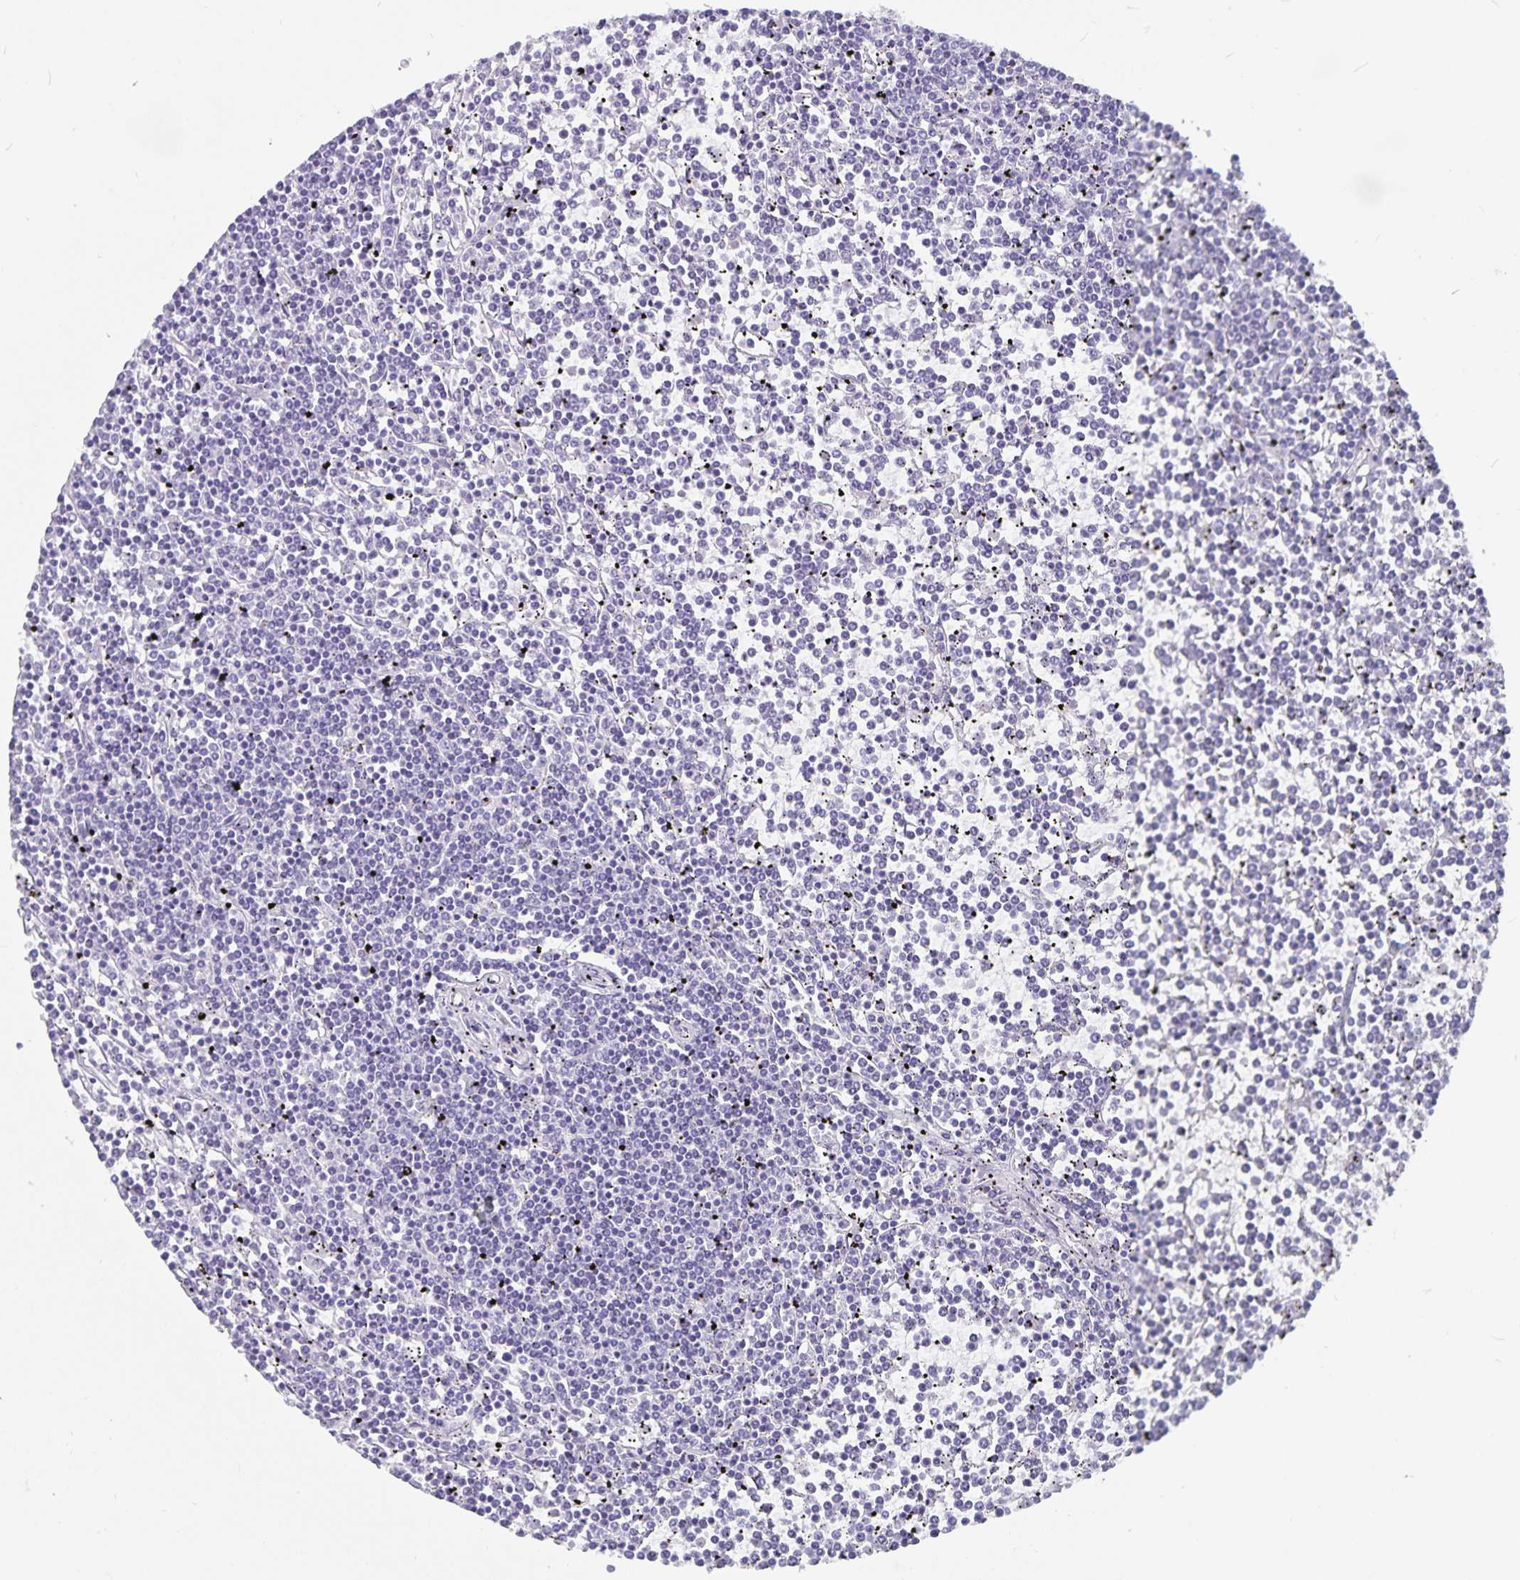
{"staining": {"intensity": "negative", "quantity": "none", "location": "none"}, "tissue": "lymphoma", "cell_type": "Tumor cells", "image_type": "cancer", "snomed": [{"axis": "morphology", "description": "Malignant lymphoma, non-Hodgkin's type, Low grade"}, {"axis": "topography", "description": "Spleen"}], "caption": "Immunohistochemistry micrograph of neoplastic tissue: malignant lymphoma, non-Hodgkin's type (low-grade) stained with DAB (3,3'-diaminobenzidine) reveals no significant protein positivity in tumor cells.", "gene": "PLAC1", "patient": {"sex": "female", "age": 19}}